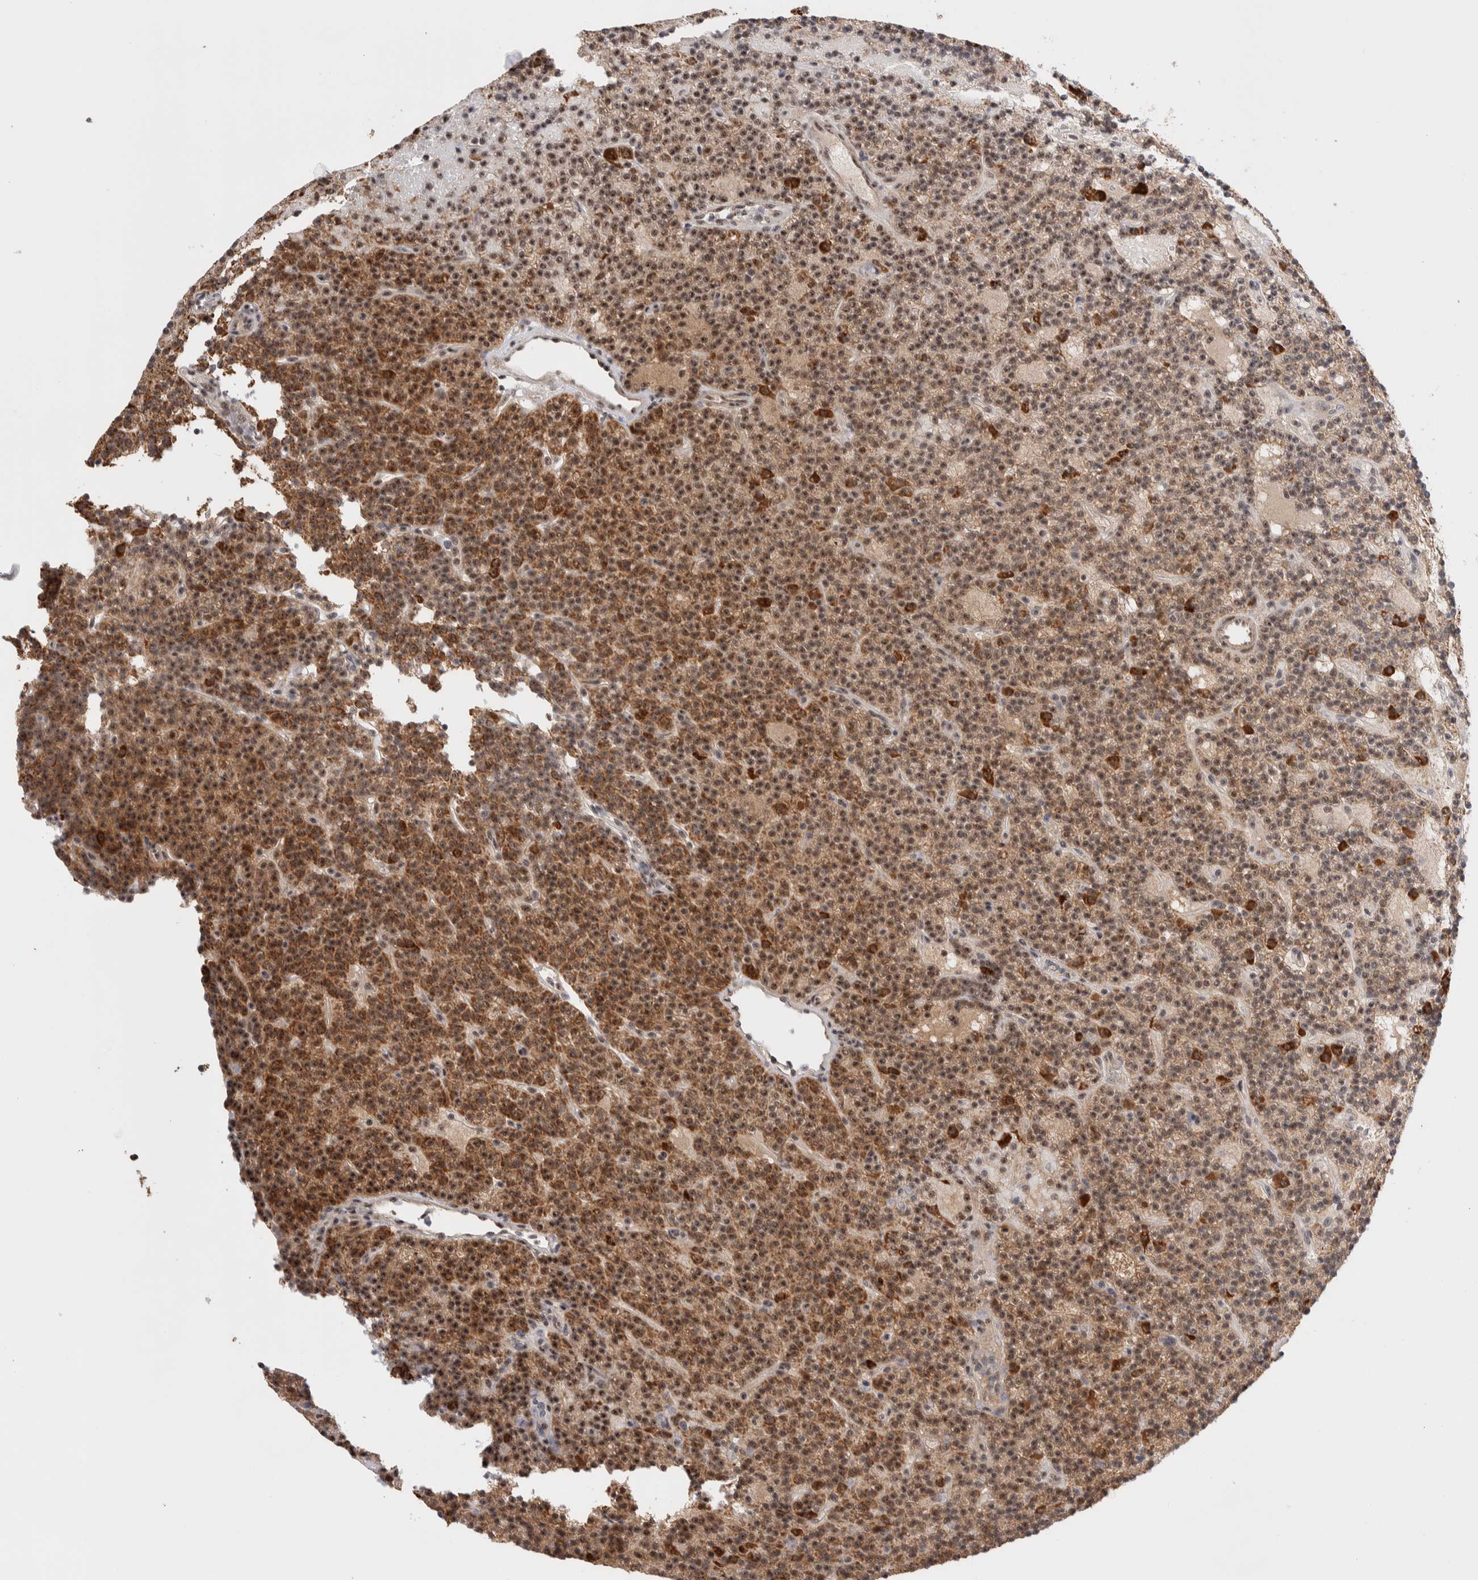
{"staining": {"intensity": "strong", "quantity": ">75%", "location": "cytoplasmic/membranous,nuclear"}, "tissue": "parathyroid gland", "cell_type": "Glandular cells", "image_type": "normal", "snomed": [{"axis": "morphology", "description": "Normal tissue, NOS"}, {"axis": "topography", "description": "Parathyroid gland"}], "caption": "Protein staining of unremarkable parathyroid gland exhibits strong cytoplasmic/membranous,nuclear expression in approximately >75% of glandular cells. The staining was performed using DAB to visualize the protein expression in brown, while the nuclei were stained in blue with hematoxylin (Magnification: 20x).", "gene": "ZNF695", "patient": {"sex": "male", "age": 75}}